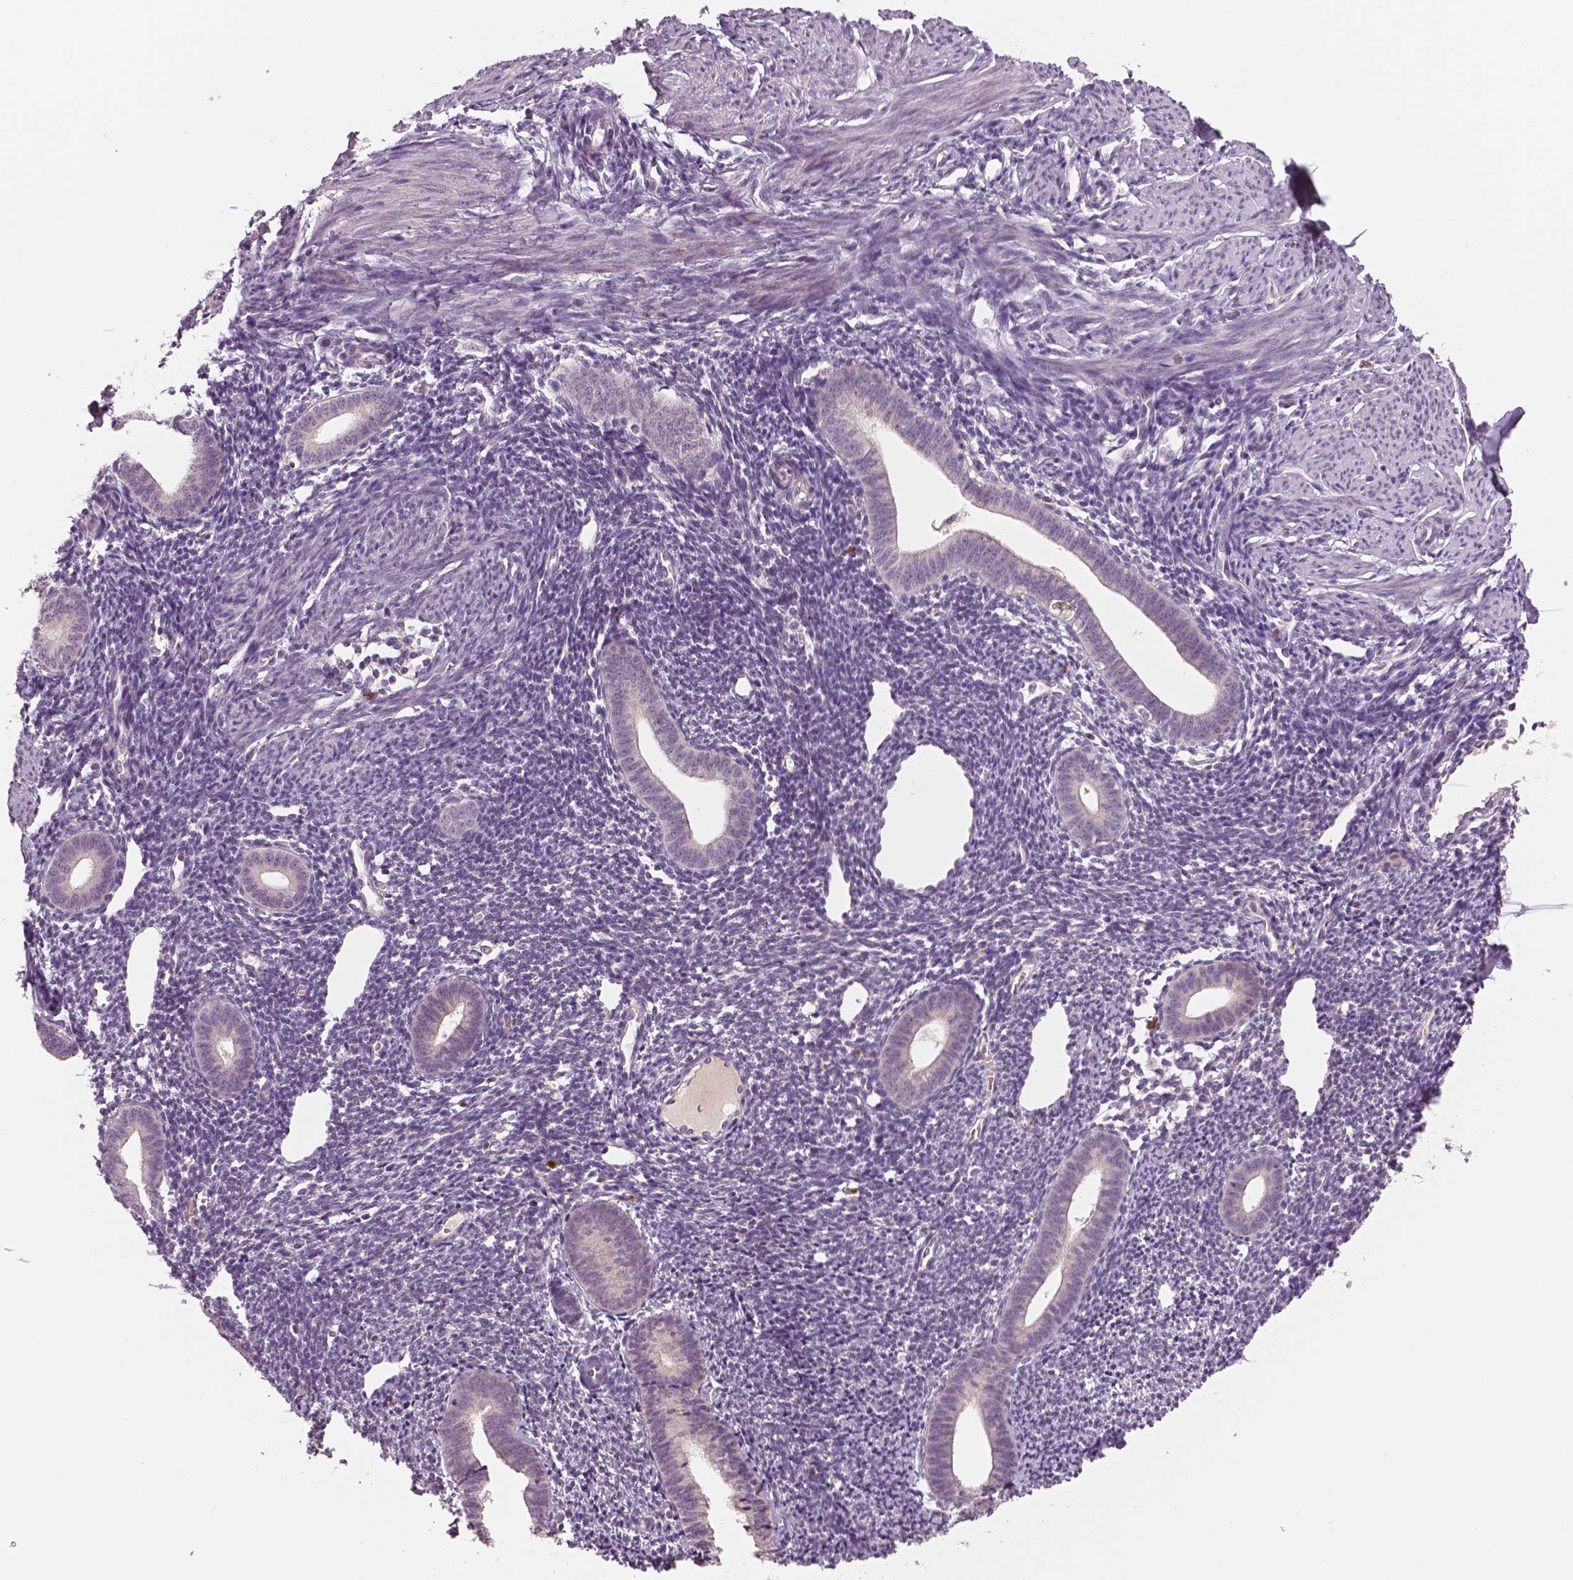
{"staining": {"intensity": "negative", "quantity": "none", "location": "none"}, "tissue": "endometrium", "cell_type": "Cells in endometrial stroma", "image_type": "normal", "snomed": [{"axis": "morphology", "description": "Normal tissue, NOS"}, {"axis": "topography", "description": "Endometrium"}], "caption": "IHC of normal endometrium exhibits no positivity in cells in endometrial stroma. The staining is performed using DAB (3,3'-diaminobenzidine) brown chromogen with nuclei counter-stained in using hematoxylin.", "gene": "MKI67", "patient": {"sex": "female", "age": 39}}